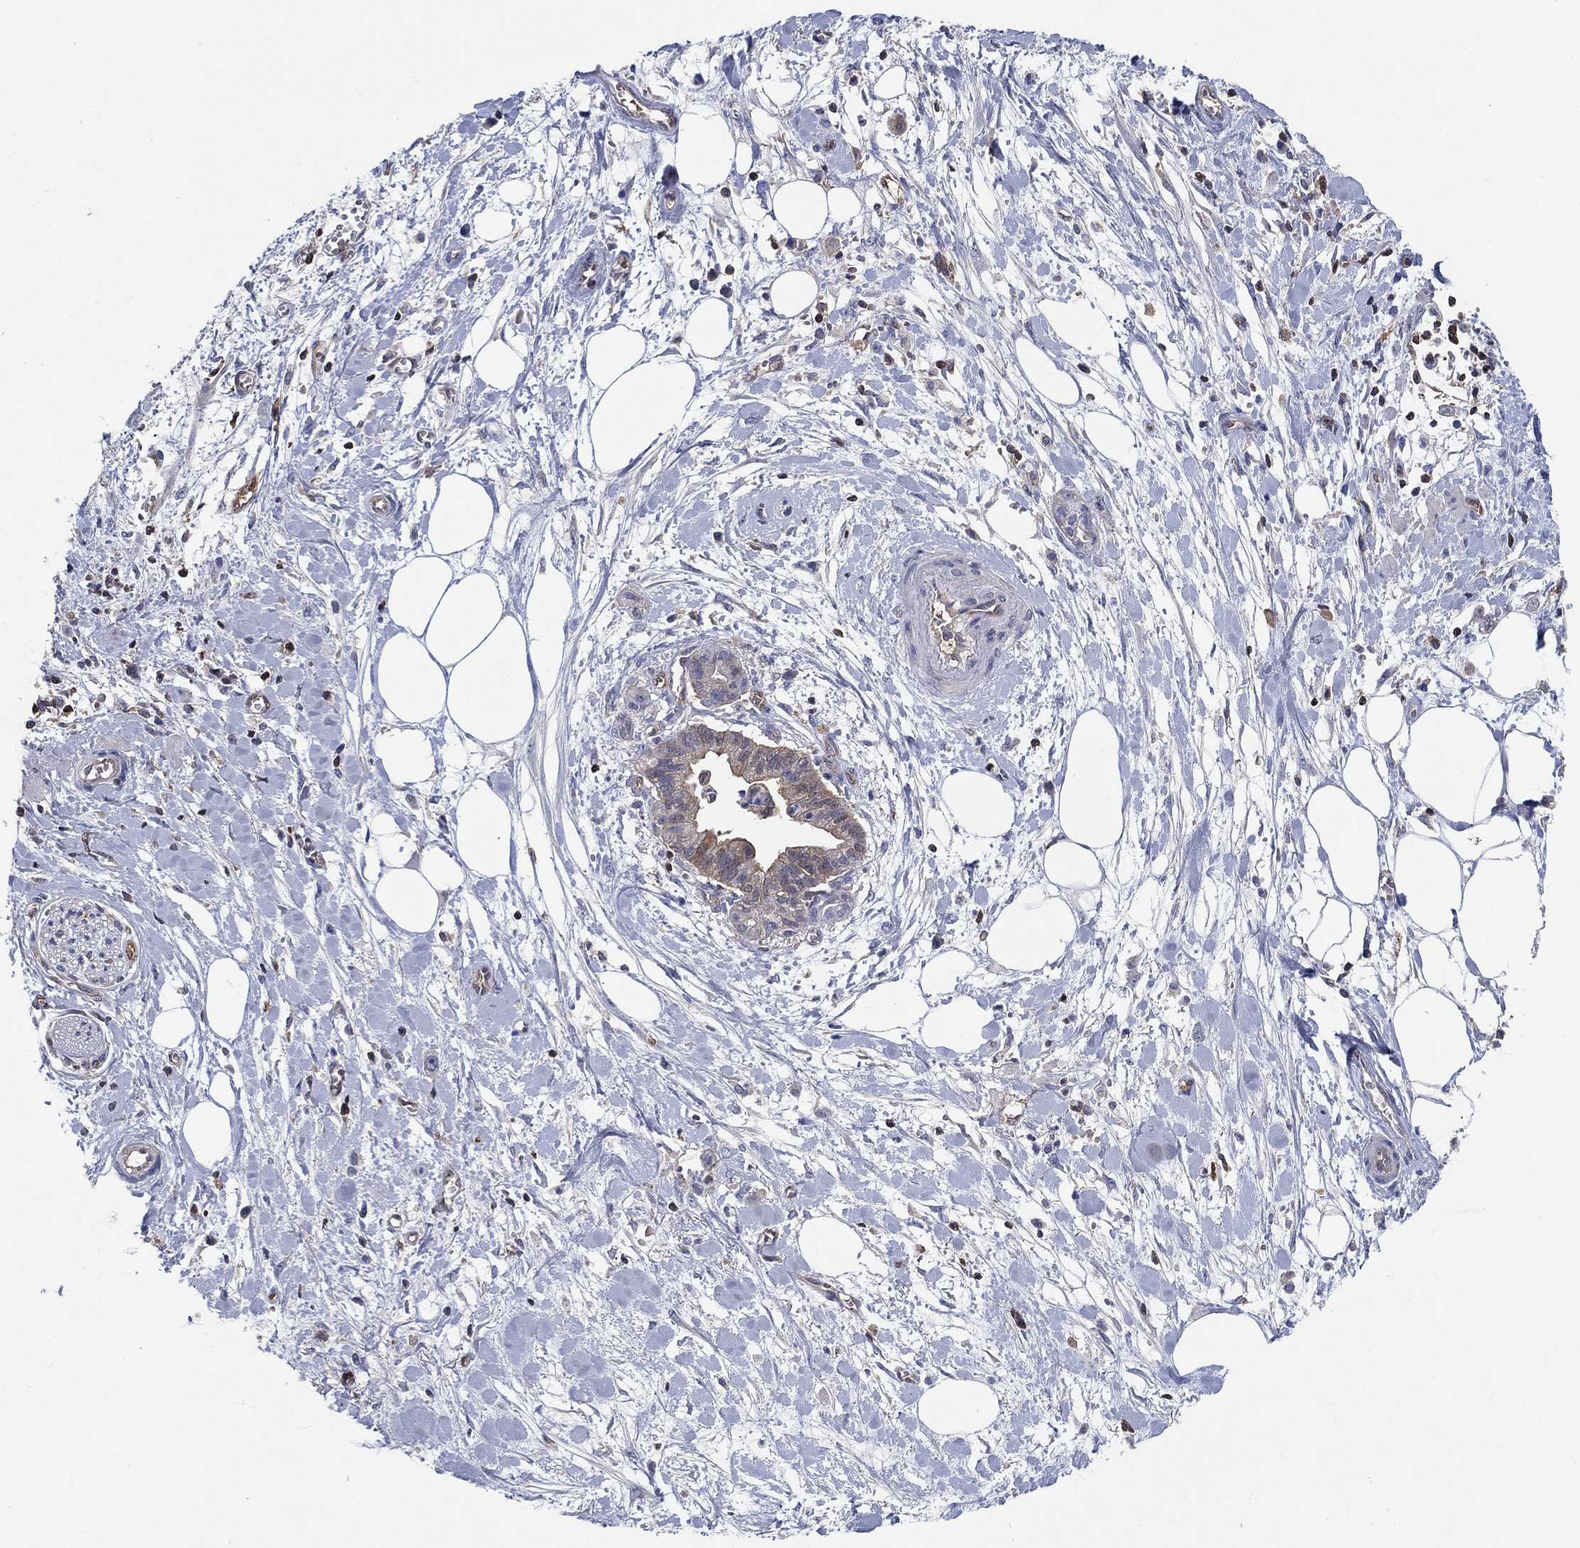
{"staining": {"intensity": "weak", "quantity": "<25%", "location": "cytoplasmic/membranous"}, "tissue": "pancreatic cancer", "cell_type": "Tumor cells", "image_type": "cancer", "snomed": [{"axis": "morphology", "description": "Normal tissue, NOS"}, {"axis": "morphology", "description": "Adenocarcinoma, NOS"}, {"axis": "topography", "description": "Lymph node"}, {"axis": "topography", "description": "Pancreas"}], "caption": "Tumor cells show no significant protein staining in pancreatic cancer (adenocarcinoma).", "gene": "AGFG2", "patient": {"sex": "female", "age": 58}}